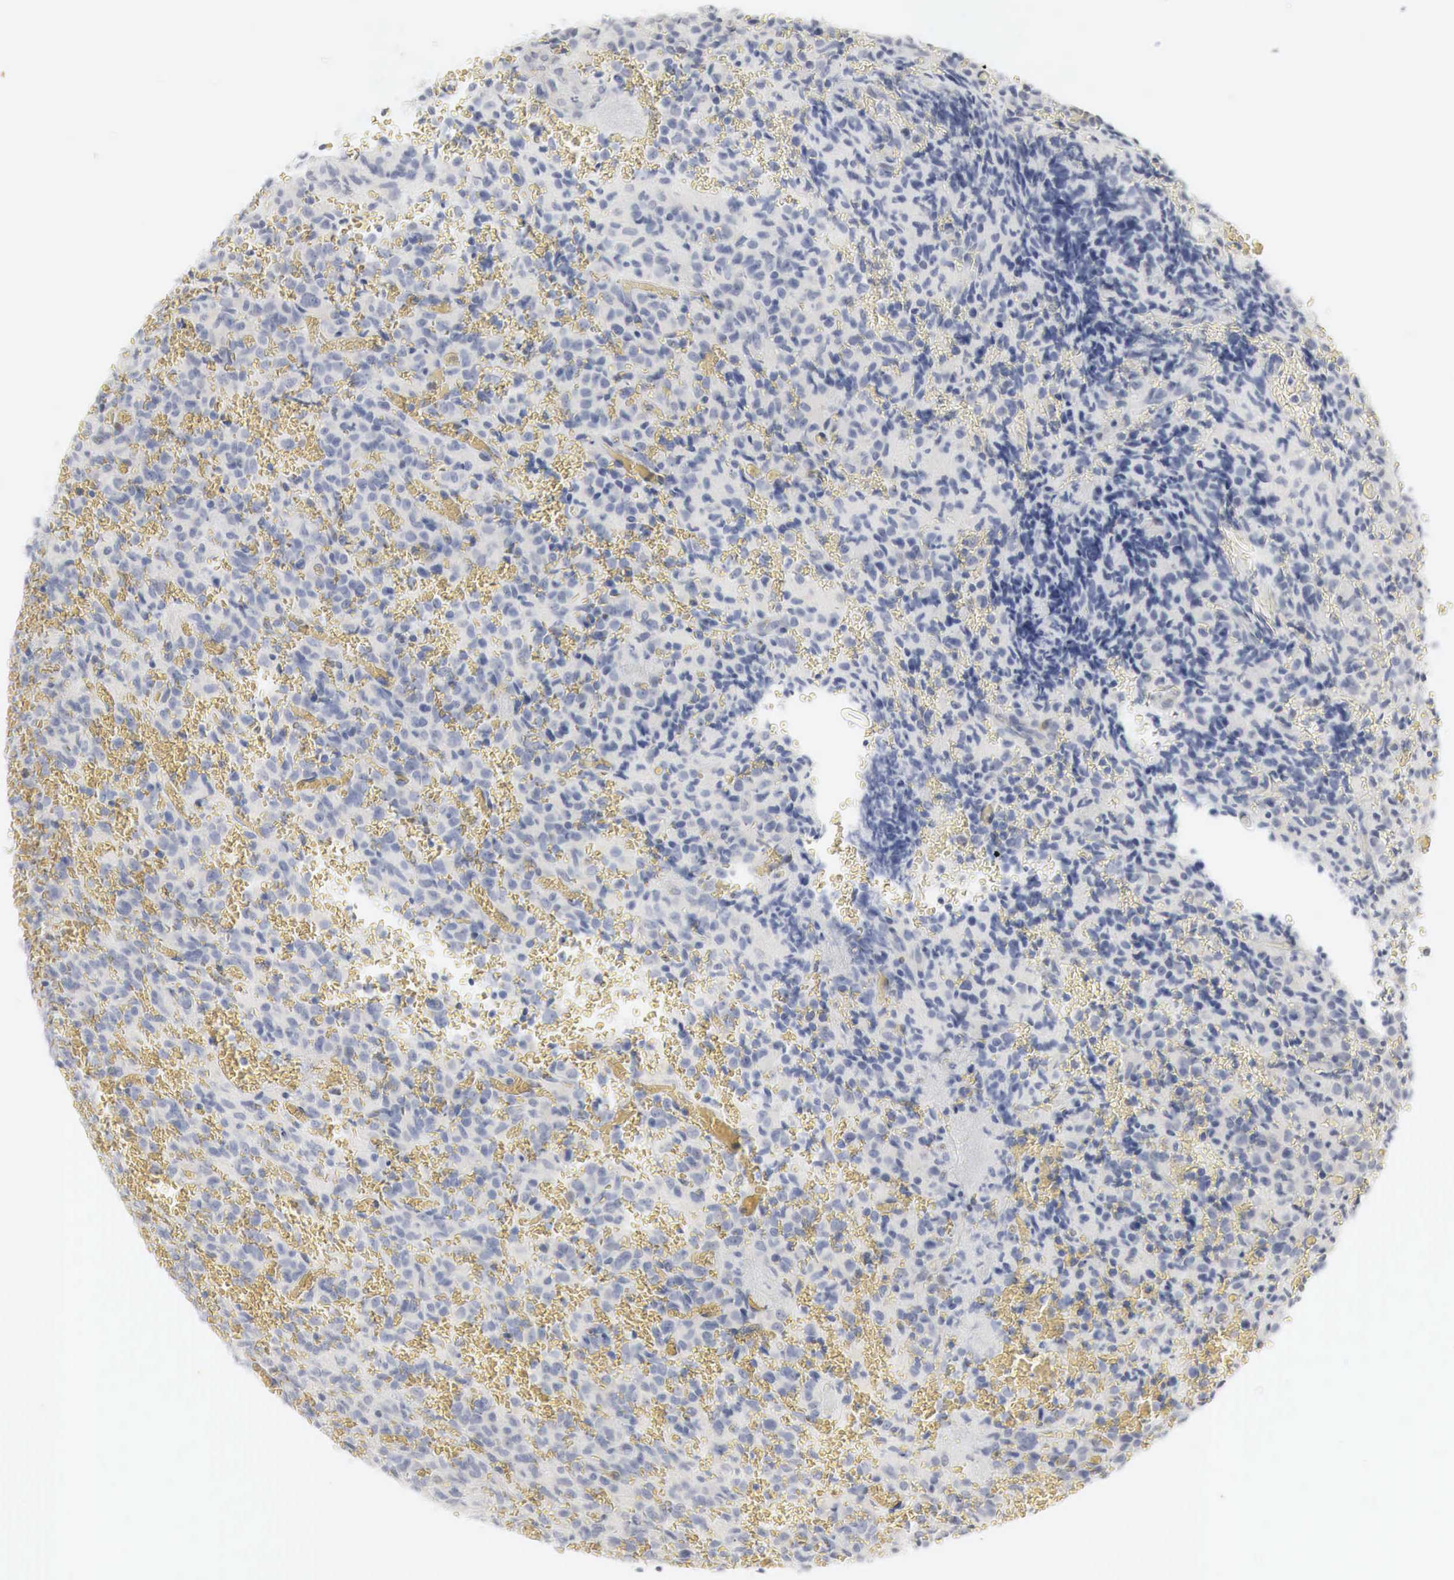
{"staining": {"intensity": "negative", "quantity": "none", "location": "none"}, "tissue": "glioma", "cell_type": "Tumor cells", "image_type": "cancer", "snomed": [{"axis": "morphology", "description": "Glioma, malignant, High grade"}, {"axis": "topography", "description": "Brain"}], "caption": "This is an IHC histopathology image of human glioma. There is no positivity in tumor cells.", "gene": "TP63", "patient": {"sex": "male", "age": 56}}